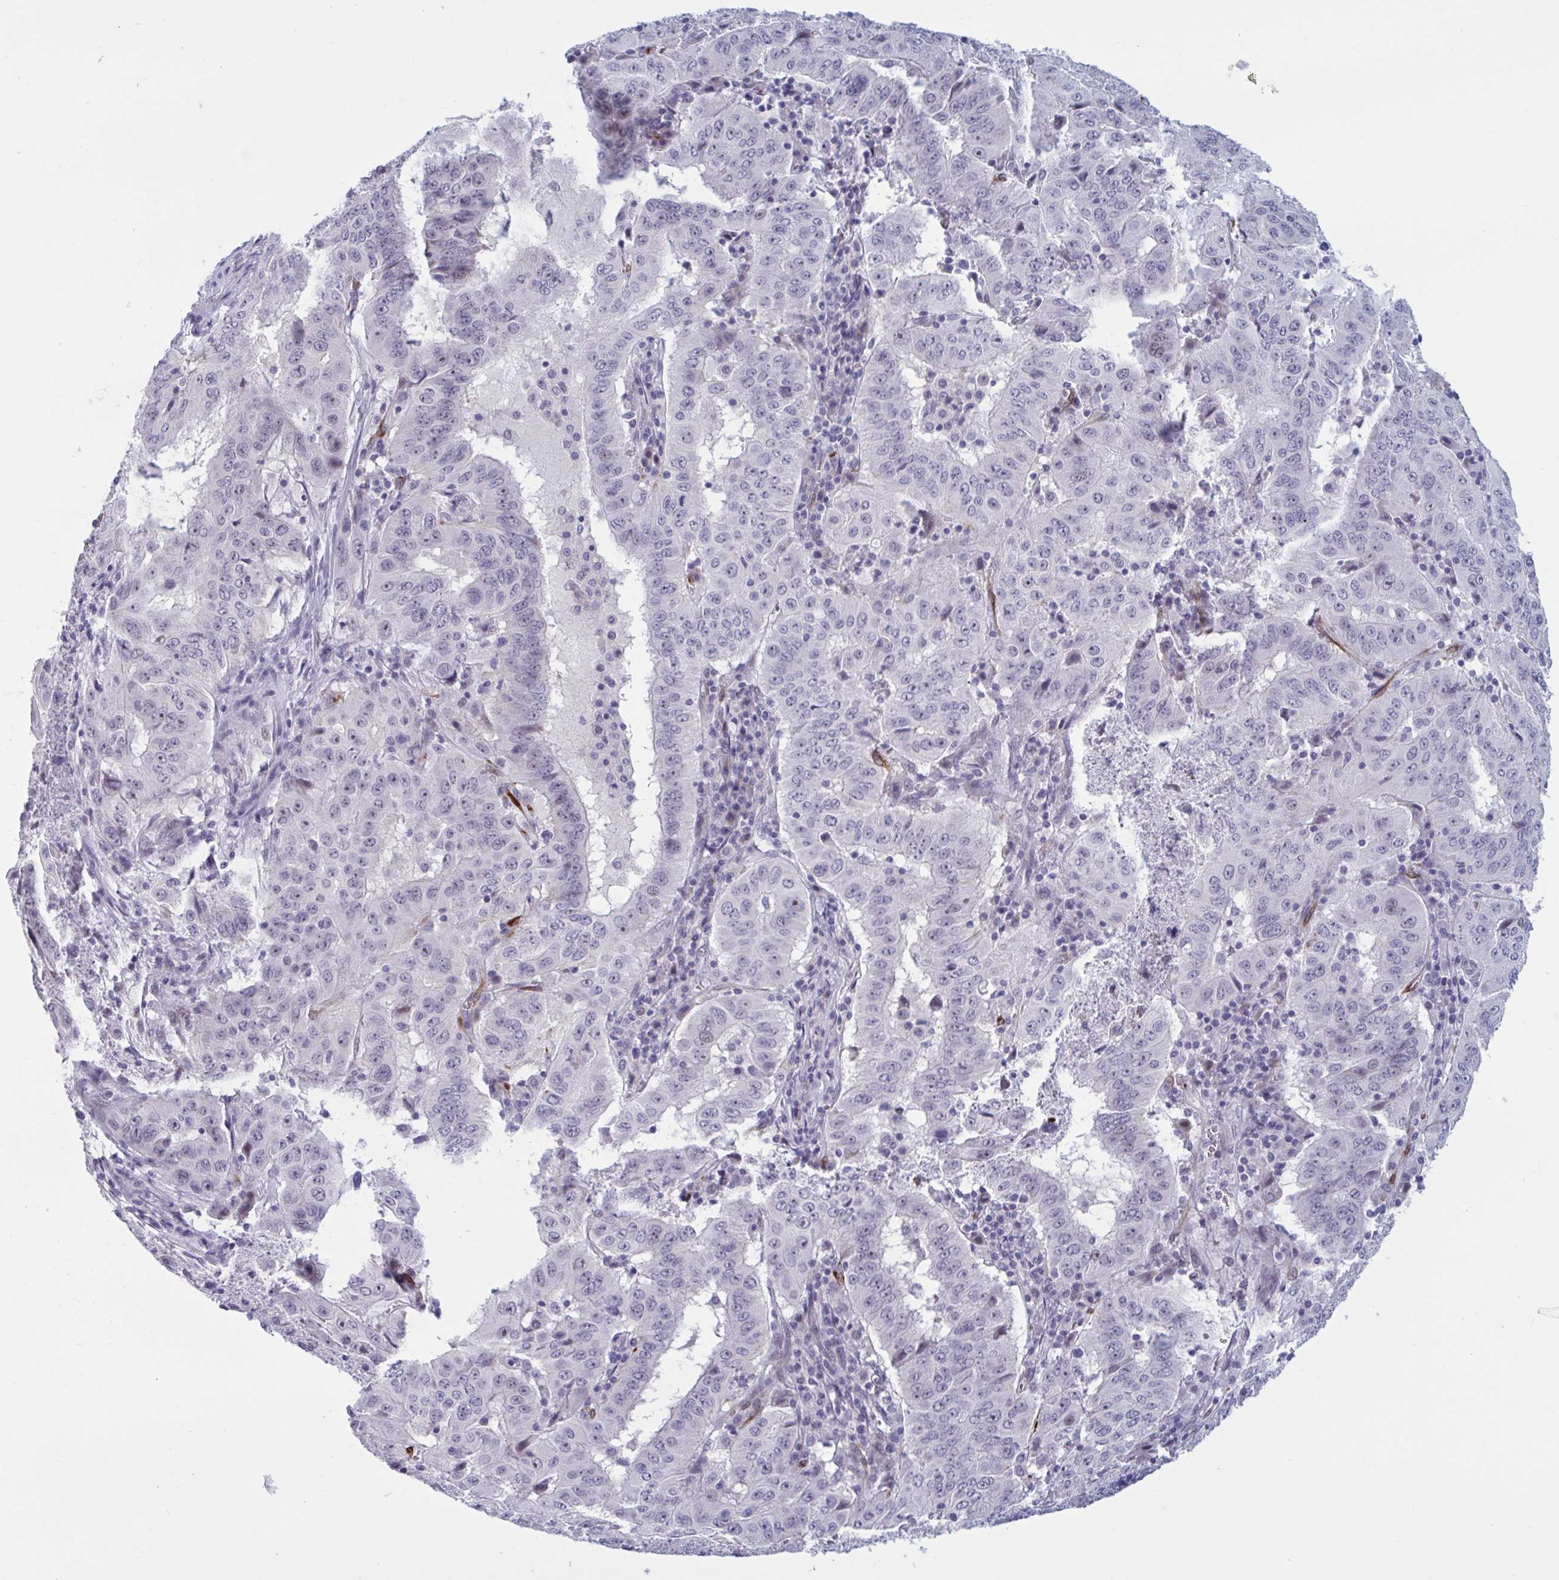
{"staining": {"intensity": "negative", "quantity": "none", "location": "none"}, "tissue": "pancreatic cancer", "cell_type": "Tumor cells", "image_type": "cancer", "snomed": [{"axis": "morphology", "description": "Adenocarcinoma, NOS"}, {"axis": "topography", "description": "Pancreas"}], "caption": "This is an immunohistochemistry (IHC) photomicrograph of human pancreatic cancer. There is no positivity in tumor cells.", "gene": "HSD11B2", "patient": {"sex": "male", "age": 63}}